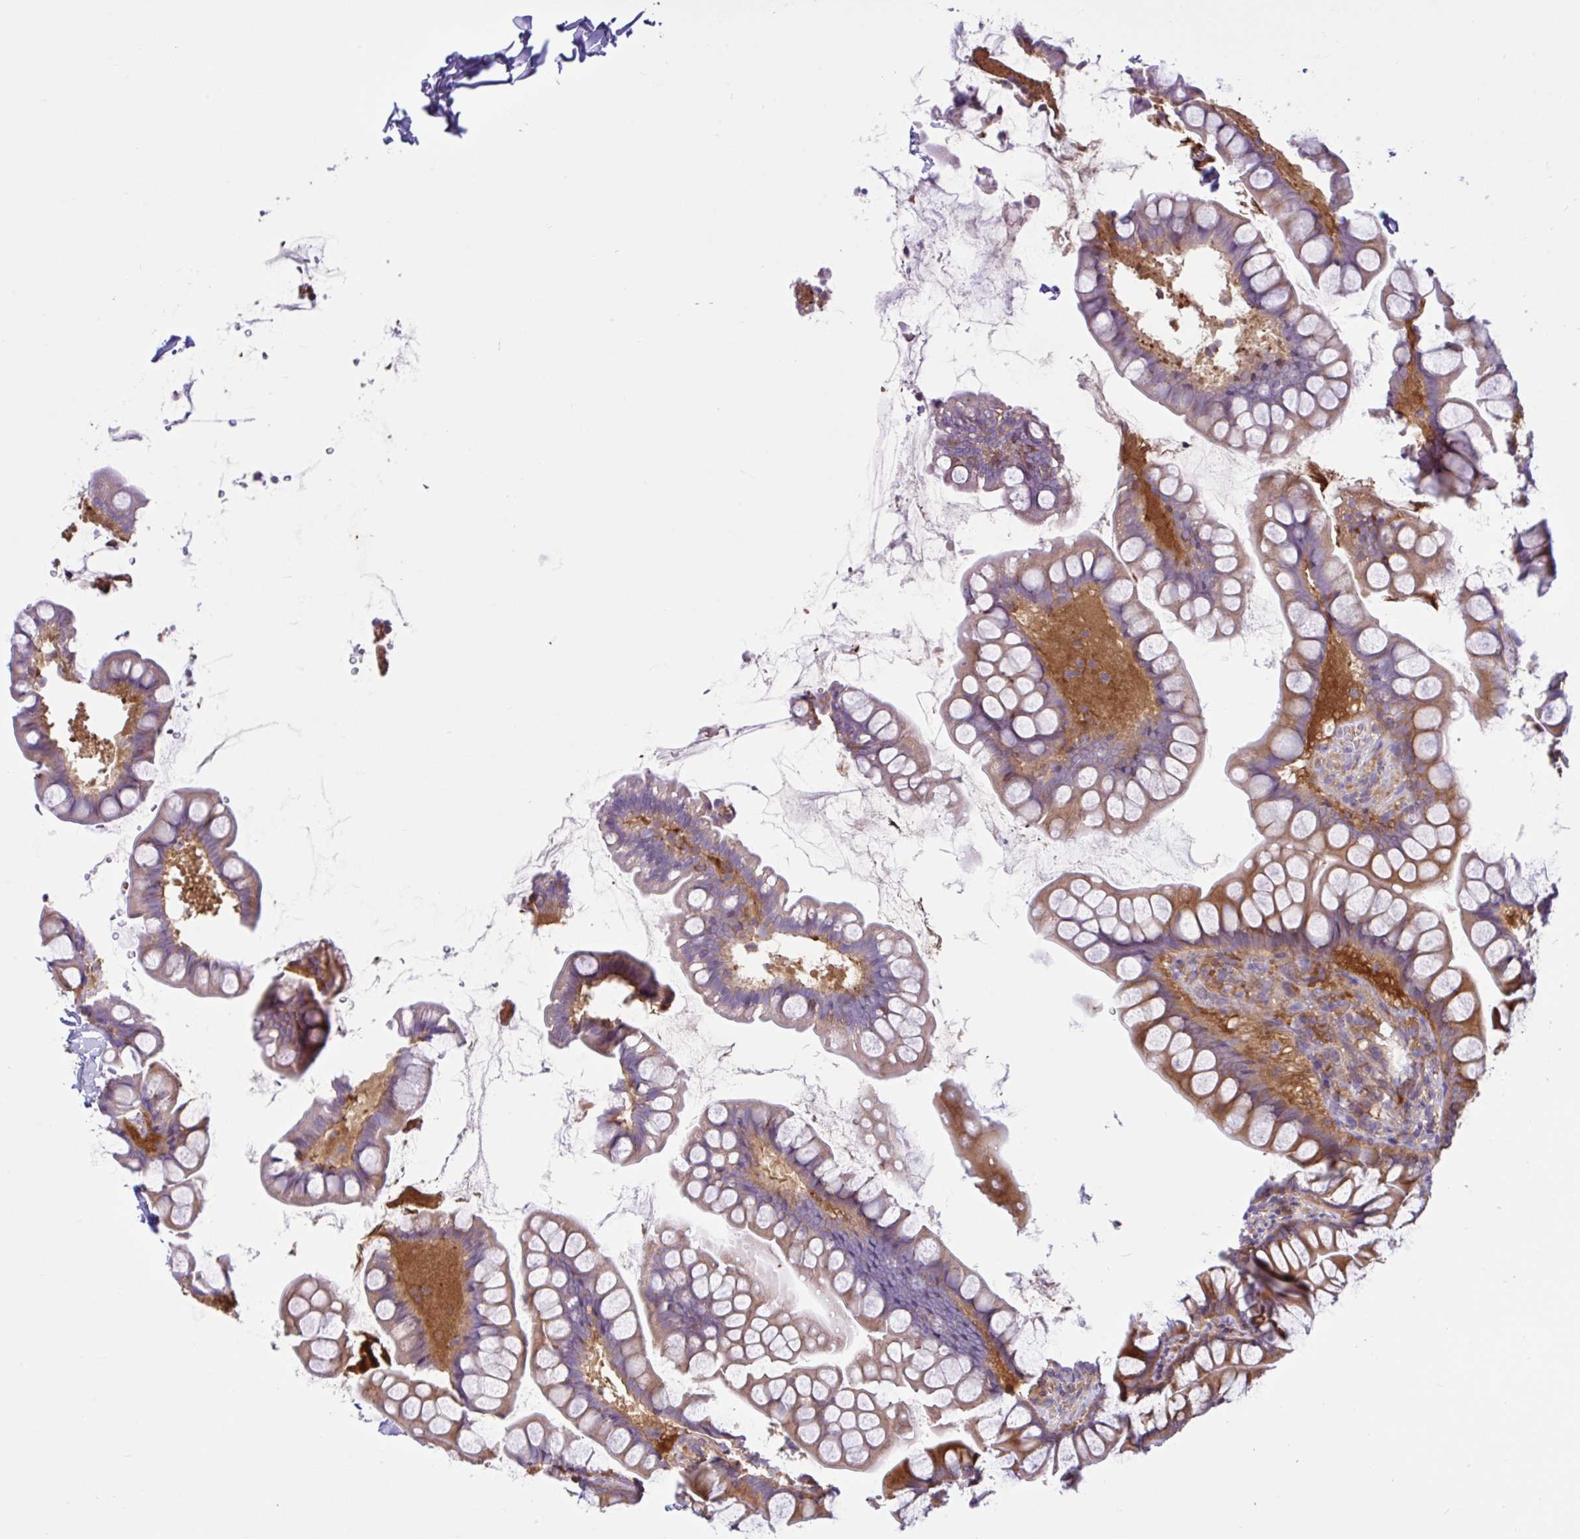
{"staining": {"intensity": "strong", "quantity": ">75%", "location": "cytoplasmic/membranous"}, "tissue": "small intestine", "cell_type": "Glandular cells", "image_type": "normal", "snomed": [{"axis": "morphology", "description": "Normal tissue, NOS"}, {"axis": "topography", "description": "Small intestine"}], "caption": "Unremarkable small intestine was stained to show a protein in brown. There is high levels of strong cytoplasmic/membranous staining in approximately >75% of glandular cells. The protein of interest is stained brown, and the nuclei are stained in blue (DAB (3,3'-diaminobenzidine) IHC with brightfield microscopy, high magnification).", "gene": "LARS1", "patient": {"sex": "male", "age": 70}}